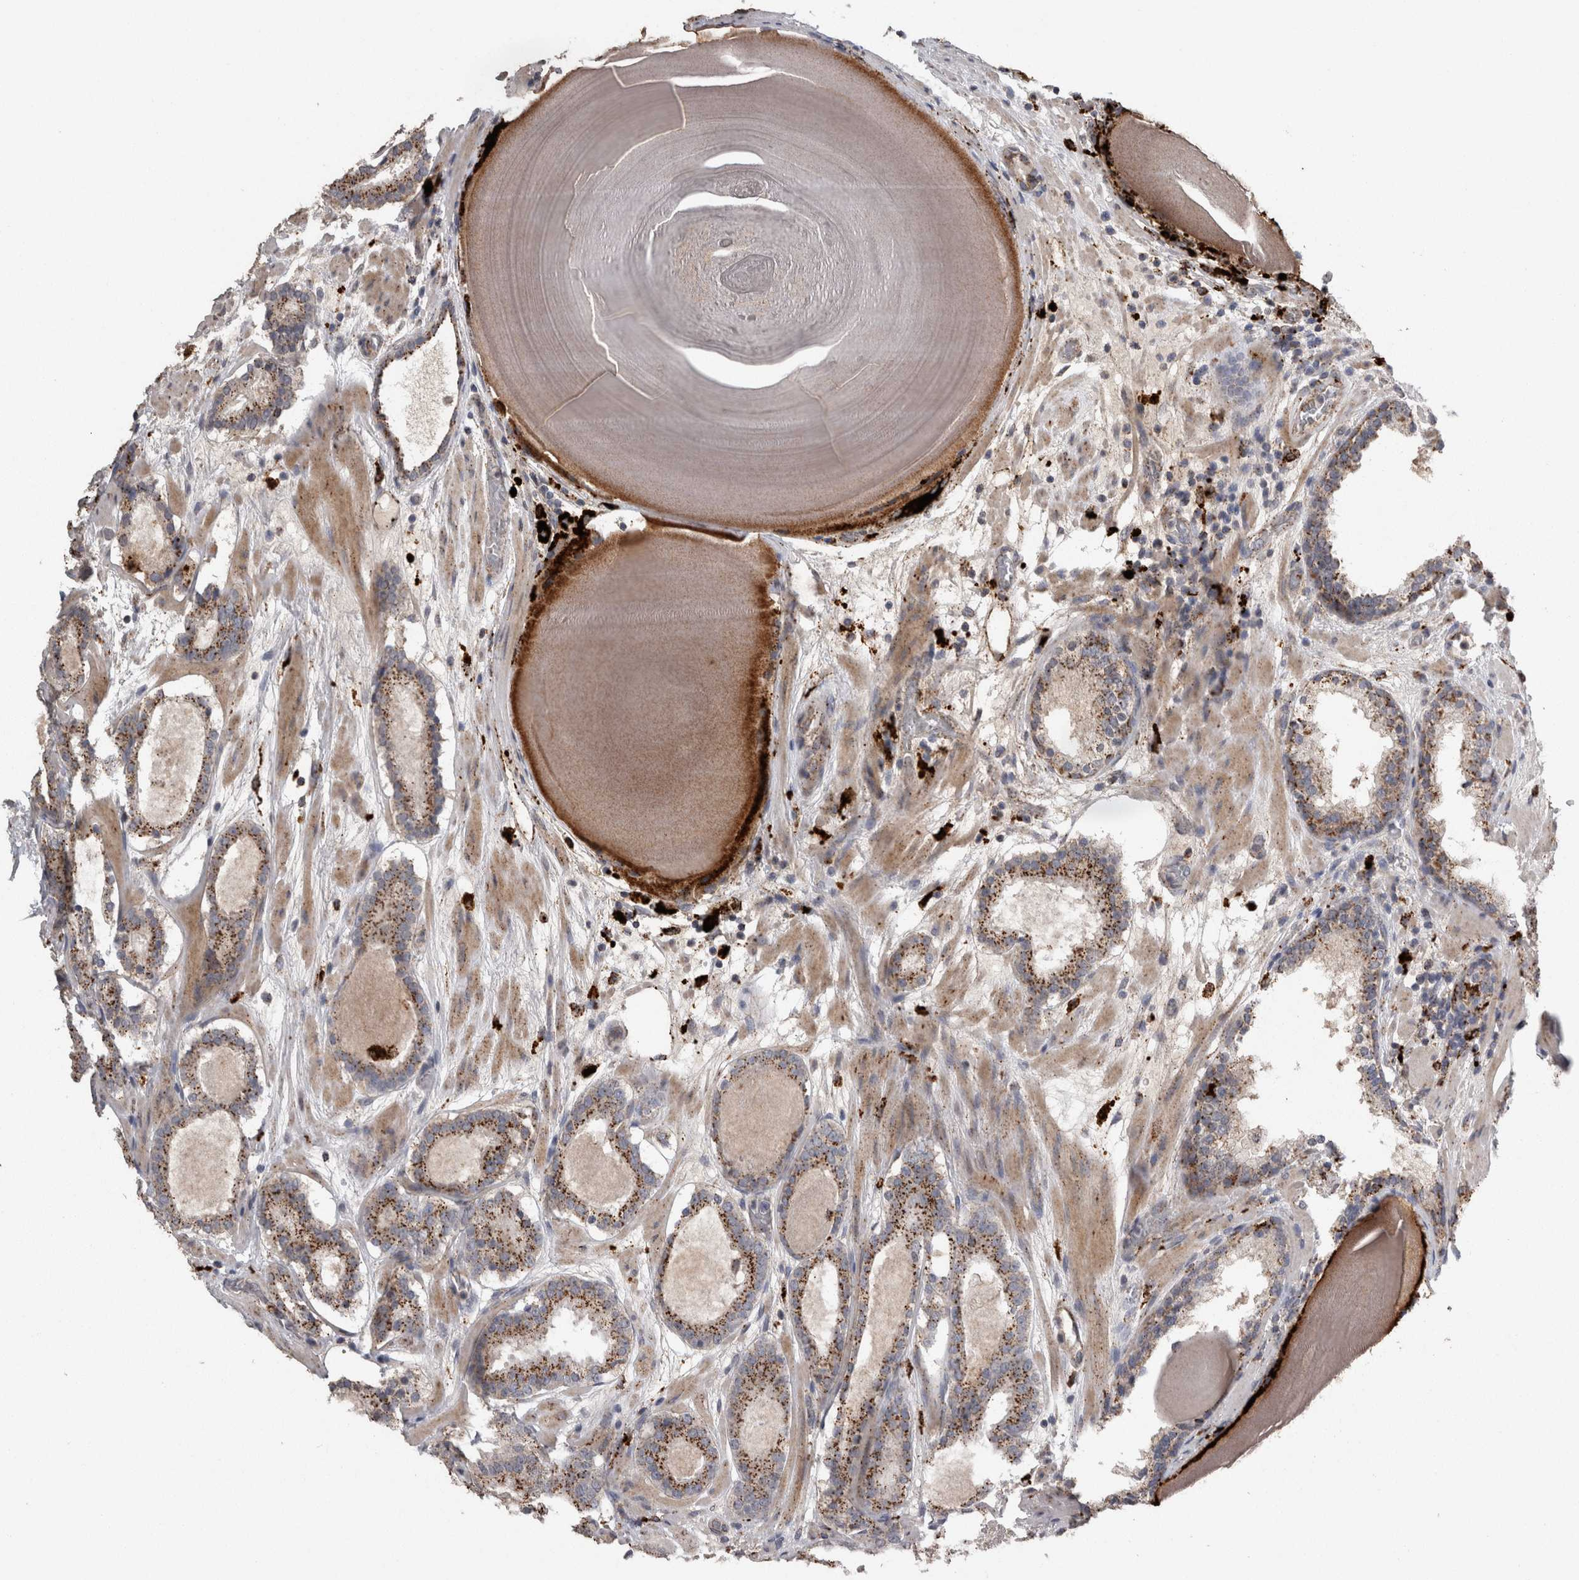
{"staining": {"intensity": "moderate", "quantity": ">75%", "location": "cytoplasmic/membranous"}, "tissue": "prostate cancer", "cell_type": "Tumor cells", "image_type": "cancer", "snomed": [{"axis": "morphology", "description": "Adenocarcinoma, Low grade"}, {"axis": "topography", "description": "Prostate"}], "caption": "Immunohistochemistry (IHC) photomicrograph of neoplastic tissue: human prostate cancer stained using immunohistochemistry (IHC) reveals medium levels of moderate protein expression localized specifically in the cytoplasmic/membranous of tumor cells, appearing as a cytoplasmic/membranous brown color.", "gene": "CTSZ", "patient": {"sex": "male", "age": 69}}